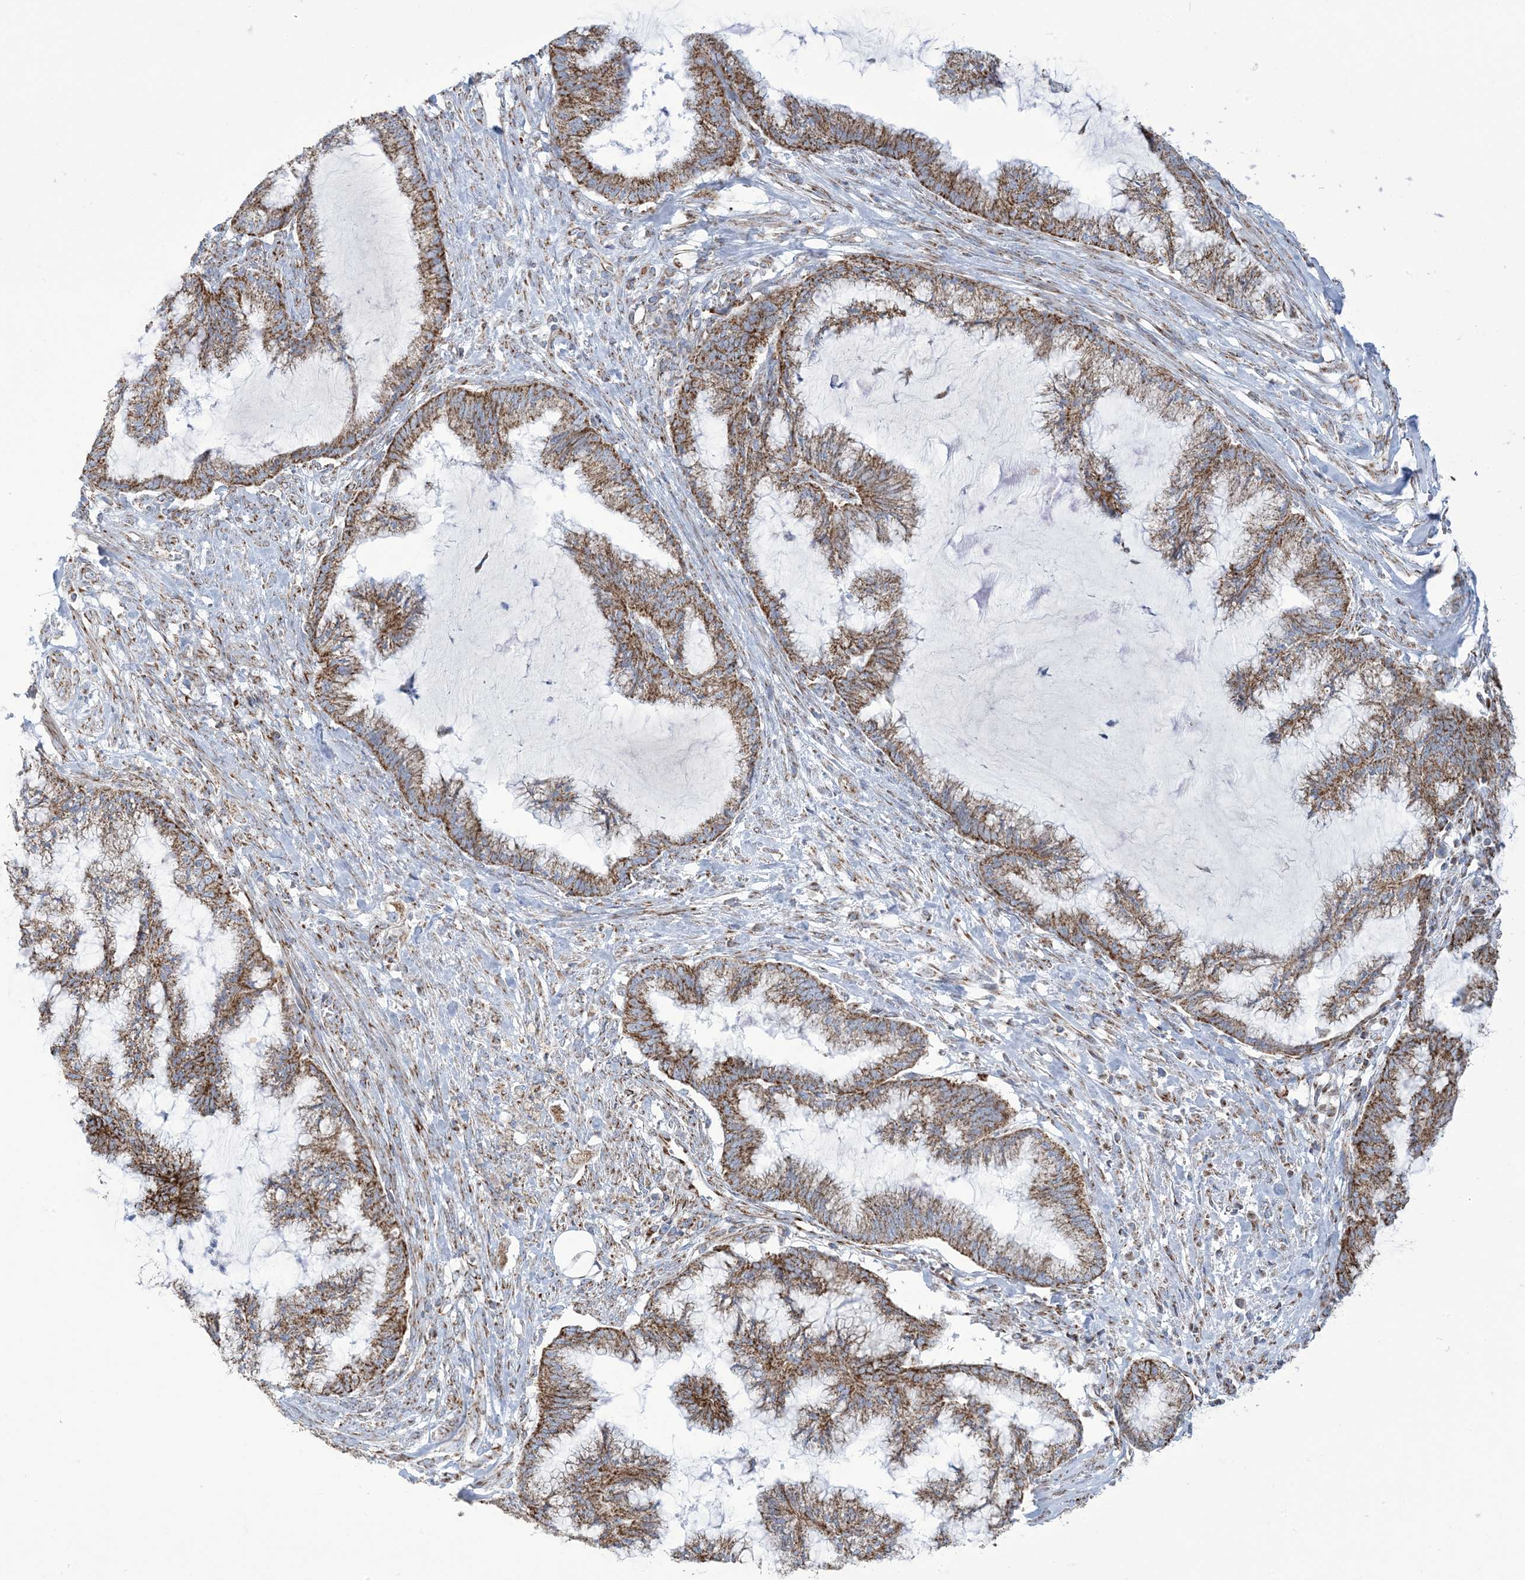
{"staining": {"intensity": "moderate", "quantity": ">75%", "location": "cytoplasmic/membranous"}, "tissue": "endometrial cancer", "cell_type": "Tumor cells", "image_type": "cancer", "snomed": [{"axis": "morphology", "description": "Adenocarcinoma, NOS"}, {"axis": "topography", "description": "Endometrium"}], "caption": "Human endometrial adenocarcinoma stained with a brown dye demonstrates moderate cytoplasmic/membranous positive staining in approximately >75% of tumor cells.", "gene": "SAMM50", "patient": {"sex": "female", "age": 86}}